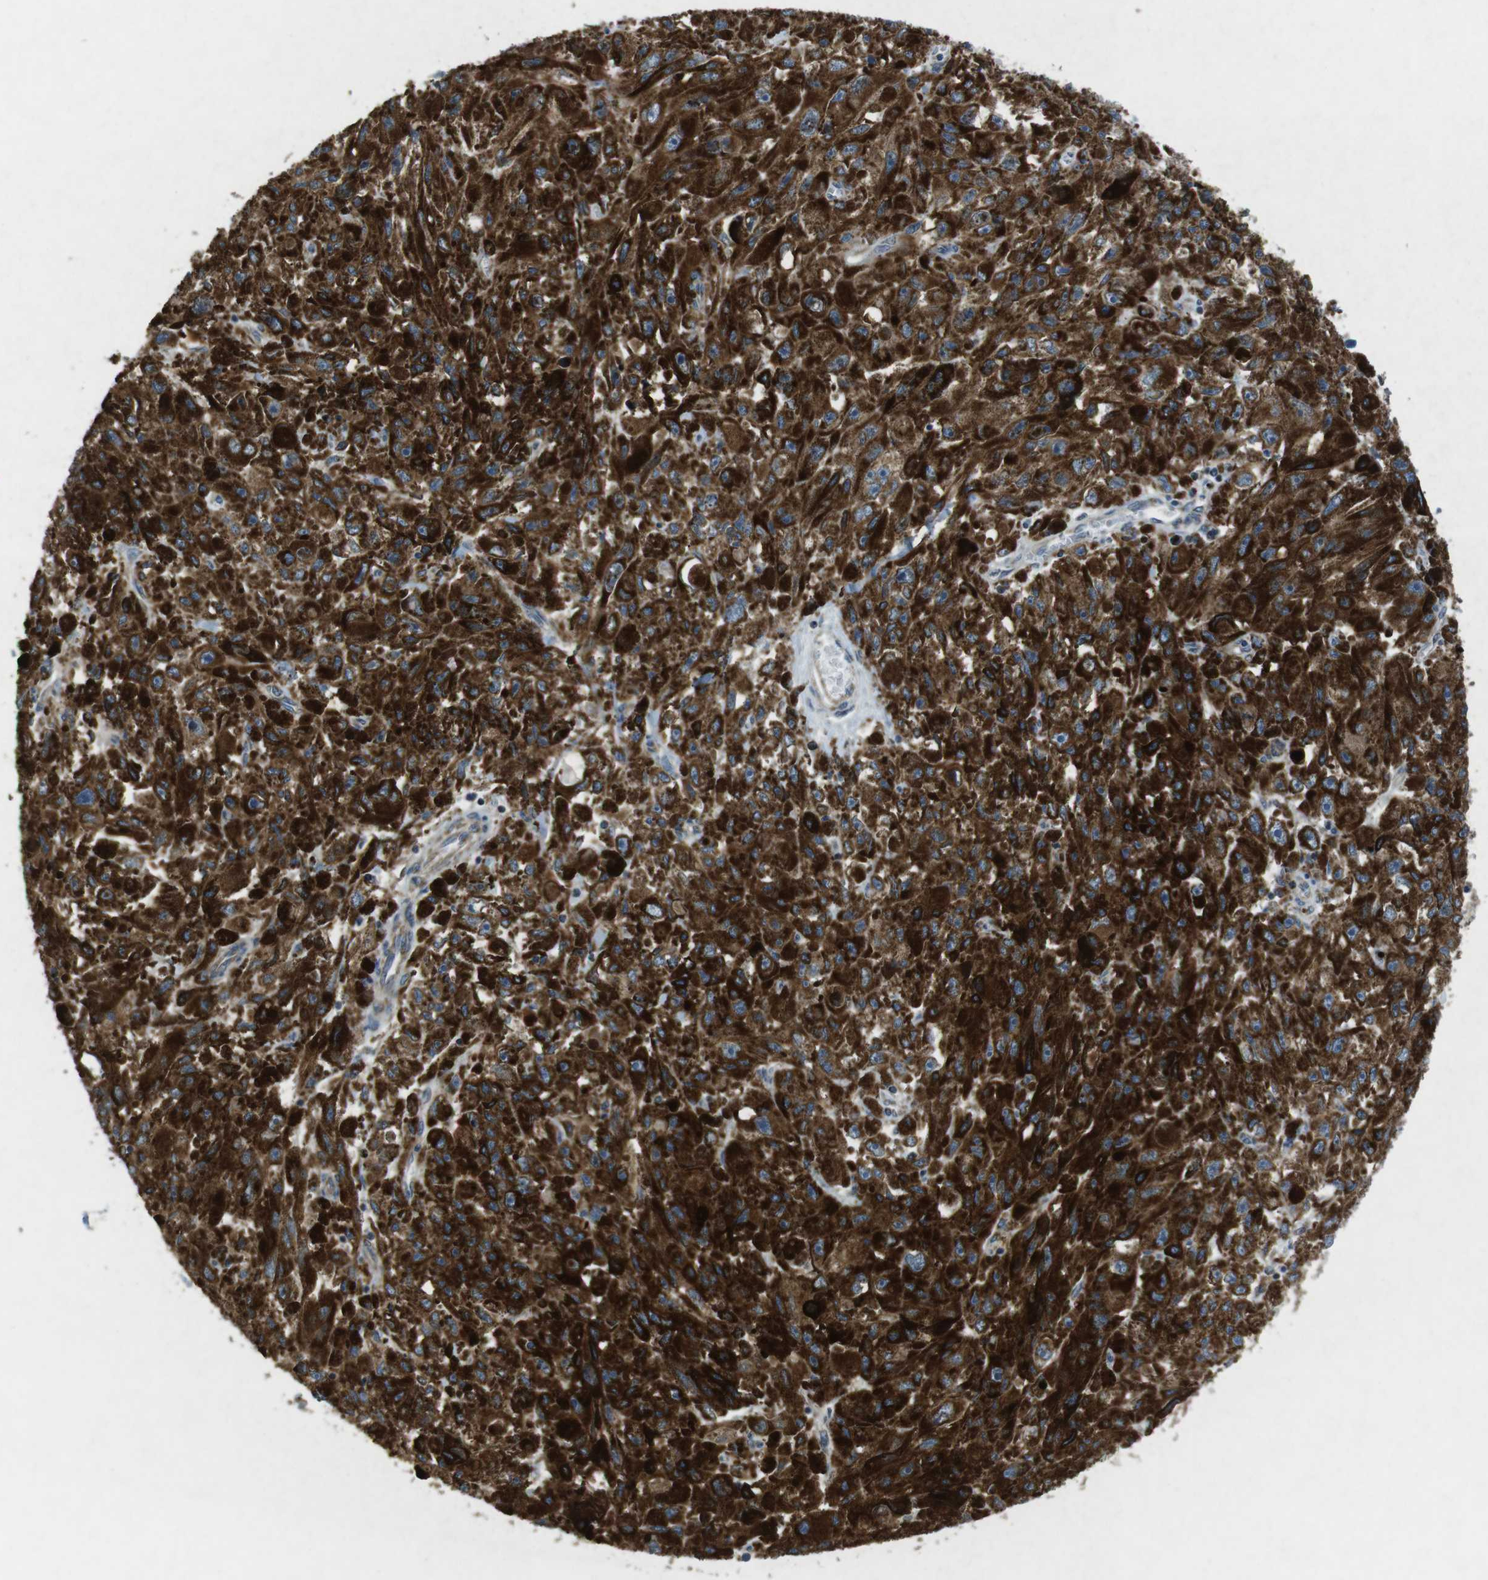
{"staining": {"intensity": "strong", "quantity": ">75%", "location": "cytoplasmic/membranous"}, "tissue": "melanoma", "cell_type": "Tumor cells", "image_type": "cancer", "snomed": [{"axis": "morphology", "description": "Malignant melanoma, NOS"}, {"axis": "topography", "description": "Skin"}], "caption": "Immunohistochemical staining of malignant melanoma shows strong cytoplasmic/membranous protein positivity in approximately >75% of tumor cells.", "gene": "BACE1", "patient": {"sex": "female", "age": 104}}